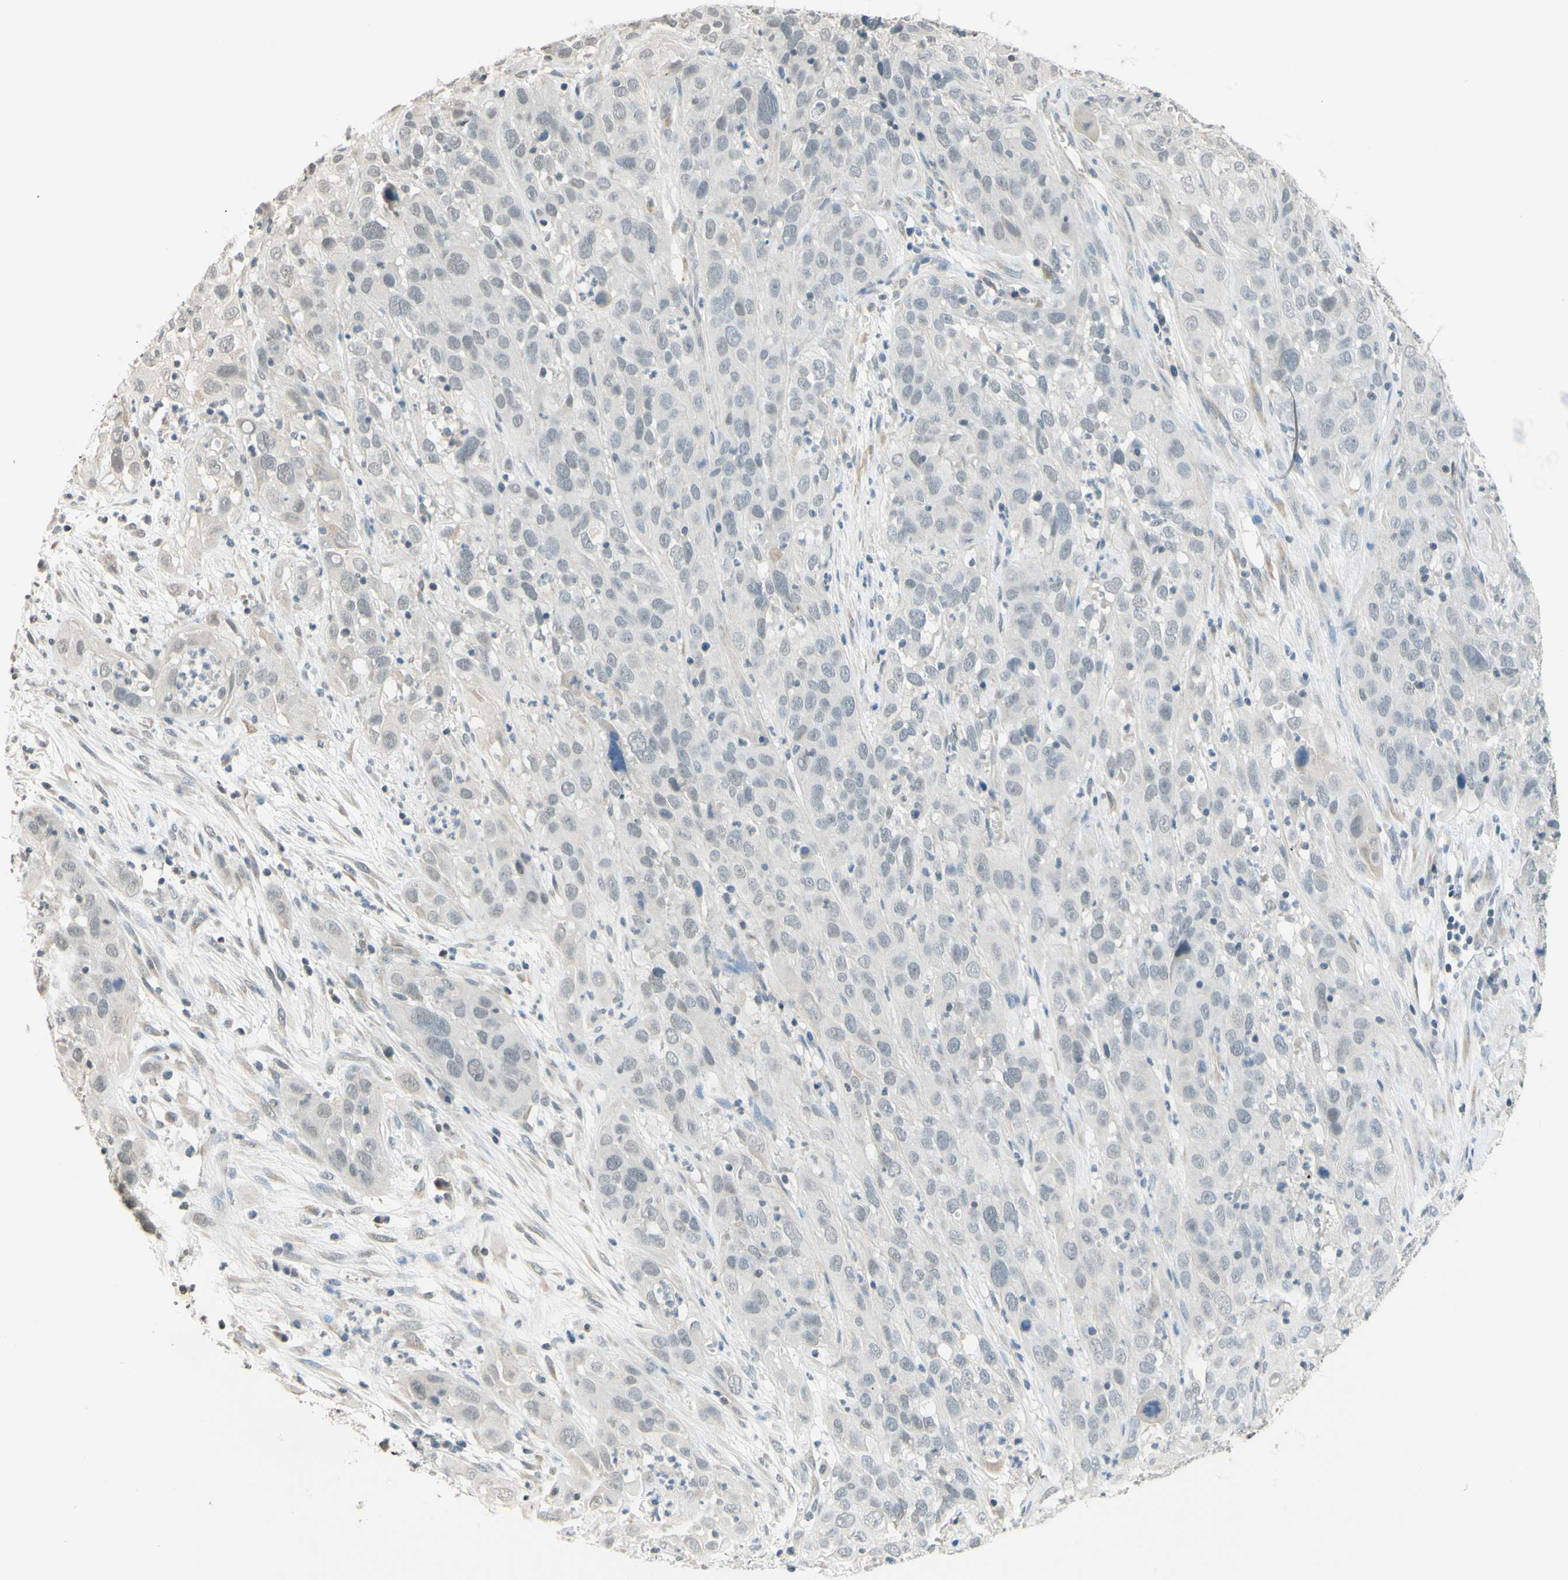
{"staining": {"intensity": "negative", "quantity": "none", "location": "none"}, "tissue": "cervical cancer", "cell_type": "Tumor cells", "image_type": "cancer", "snomed": [{"axis": "morphology", "description": "Squamous cell carcinoma, NOS"}, {"axis": "topography", "description": "Cervix"}], "caption": "The IHC image has no significant expression in tumor cells of cervical cancer (squamous cell carcinoma) tissue. (Immunohistochemistry, brightfield microscopy, high magnification).", "gene": "MAG", "patient": {"sex": "female", "age": 32}}